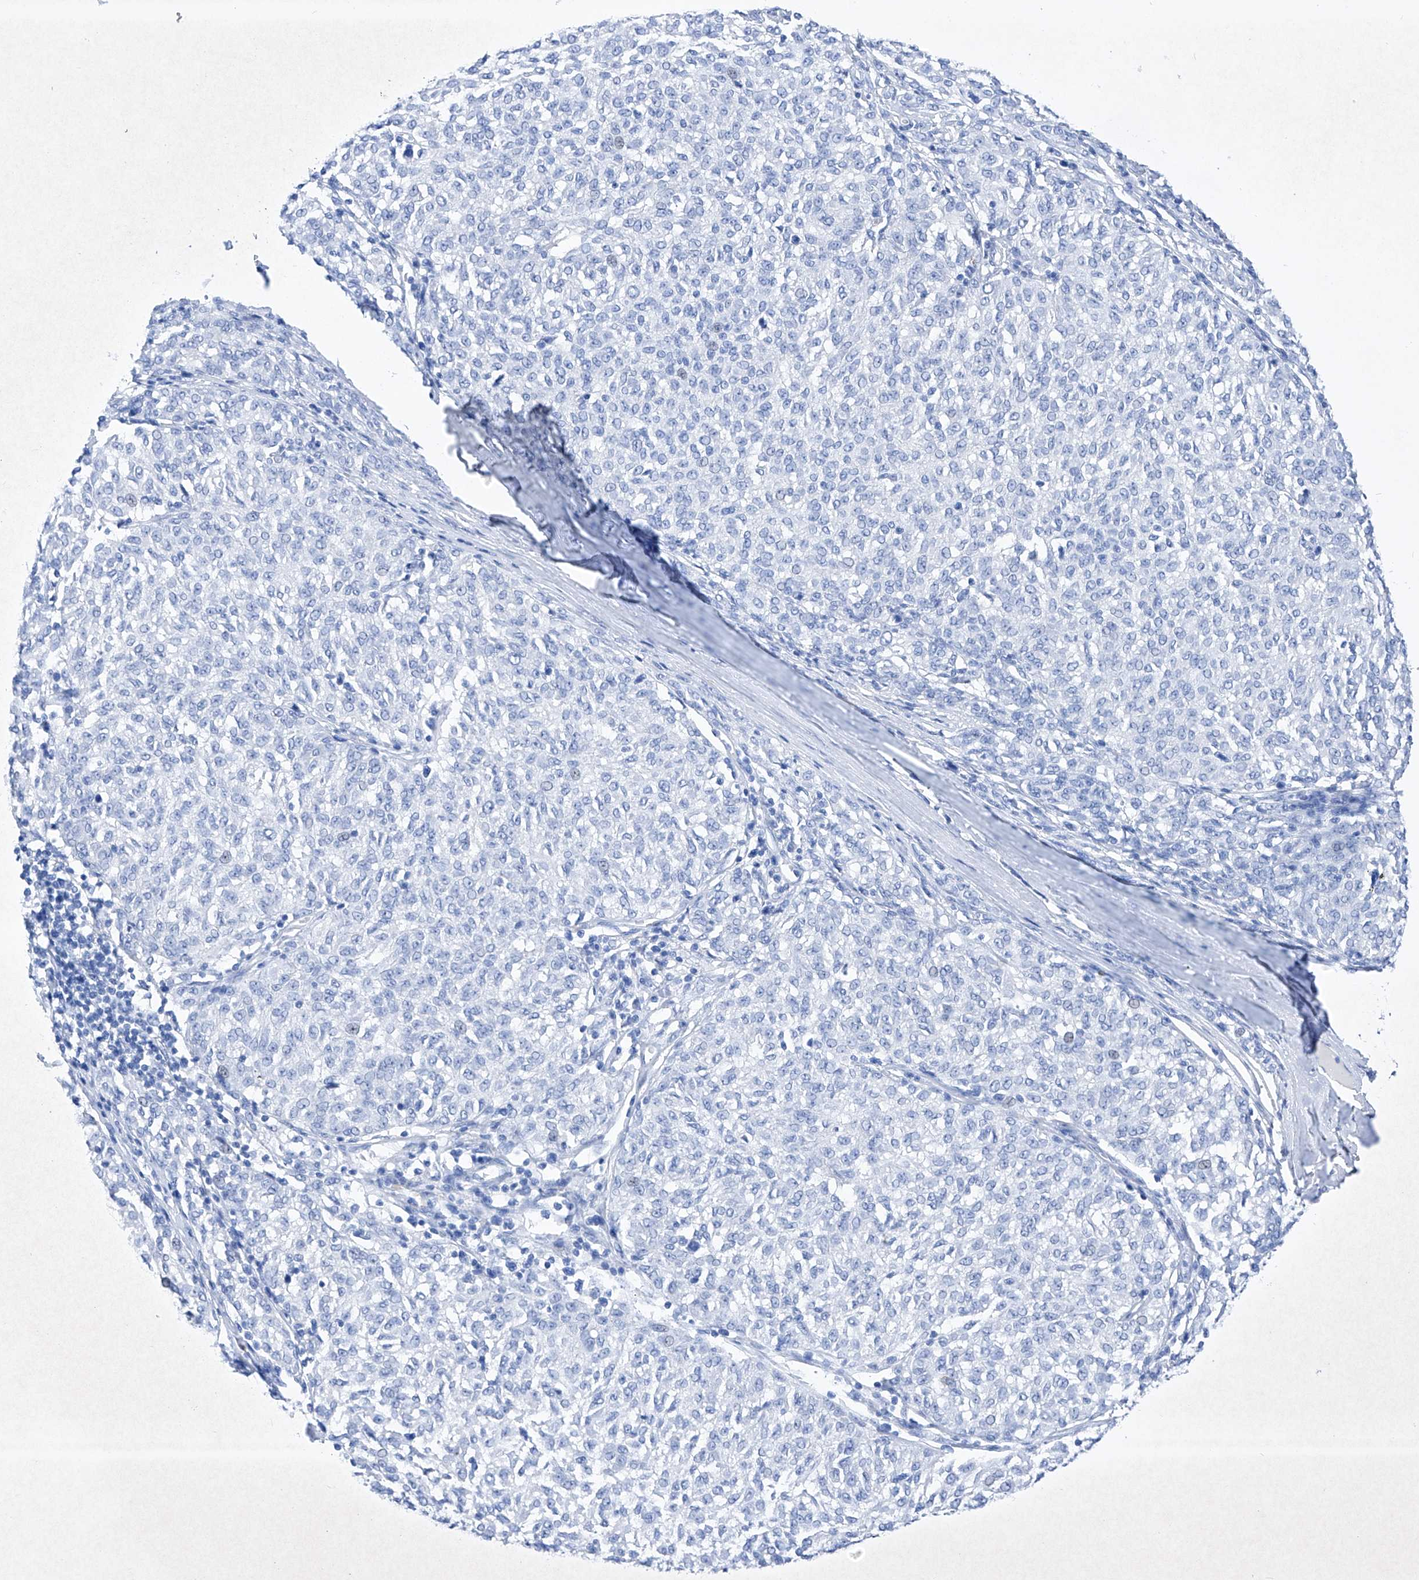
{"staining": {"intensity": "negative", "quantity": "none", "location": "none"}, "tissue": "melanoma", "cell_type": "Tumor cells", "image_type": "cancer", "snomed": [{"axis": "morphology", "description": "Malignant melanoma, NOS"}, {"axis": "topography", "description": "Skin"}], "caption": "Immunohistochemistry (IHC) image of human melanoma stained for a protein (brown), which shows no staining in tumor cells.", "gene": "BARX2", "patient": {"sex": "female", "age": 72}}